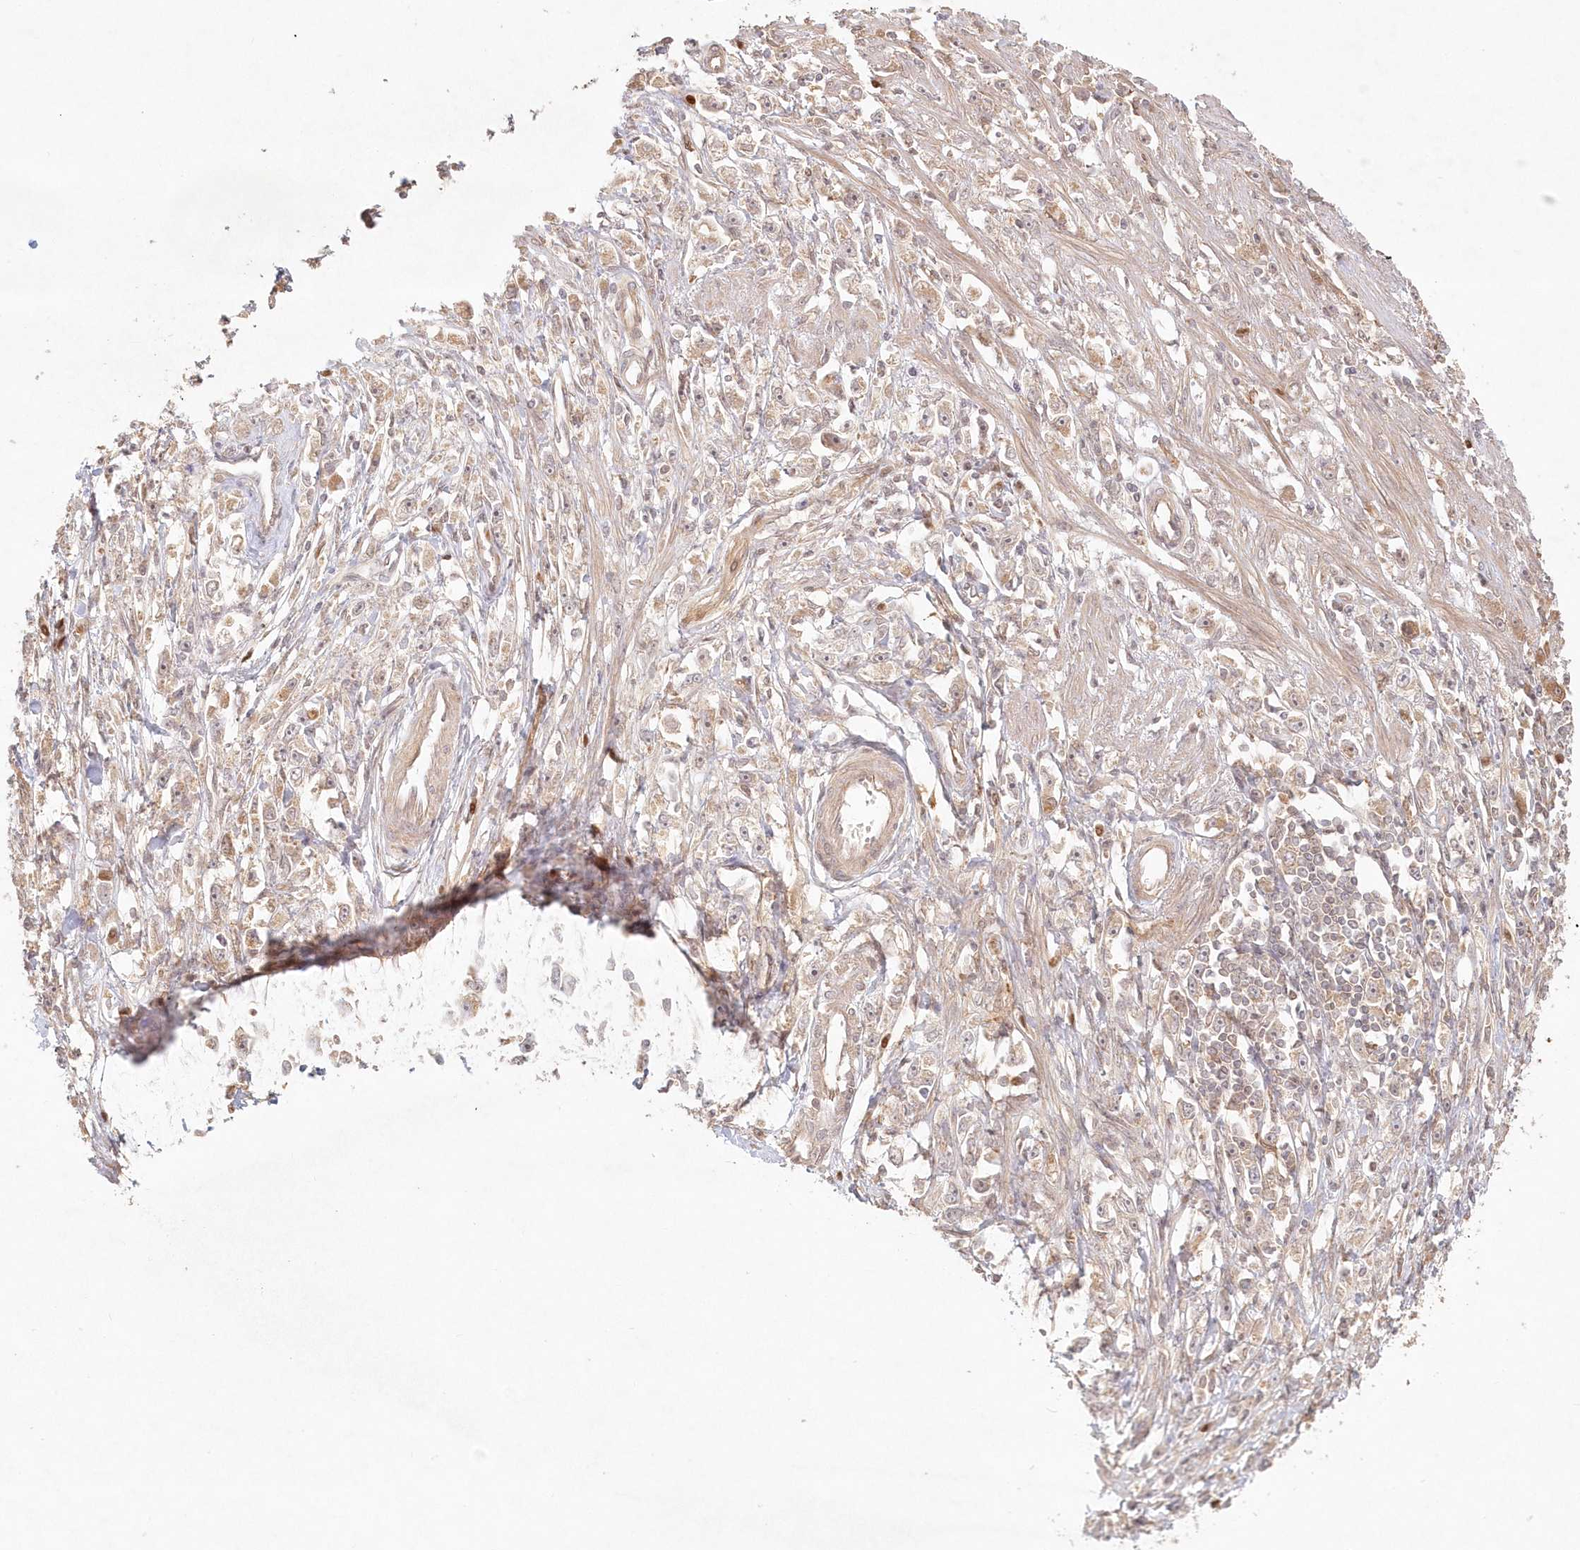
{"staining": {"intensity": "weak", "quantity": "<25%", "location": "cytoplasmic/membranous"}, "tissue": "stomach cancer", "cell_type": "Tumor cells", "image_type": "cancer", "snomed": [{"axis": "morphology", "description": "Adenocarcinoma, NOS"}, {"axis": "topography", "description": "Stomach"}], "caption": "IHC image of stomach cancer stained for a protein (brown), which shows no positivity in tumor cells. (Brightfield microscopy of DAB (3,3'-diaminobenzidine) IHC at high magnification).", "gene": "KIAA0232", "patient": {"sex": "female", "age": 59}}